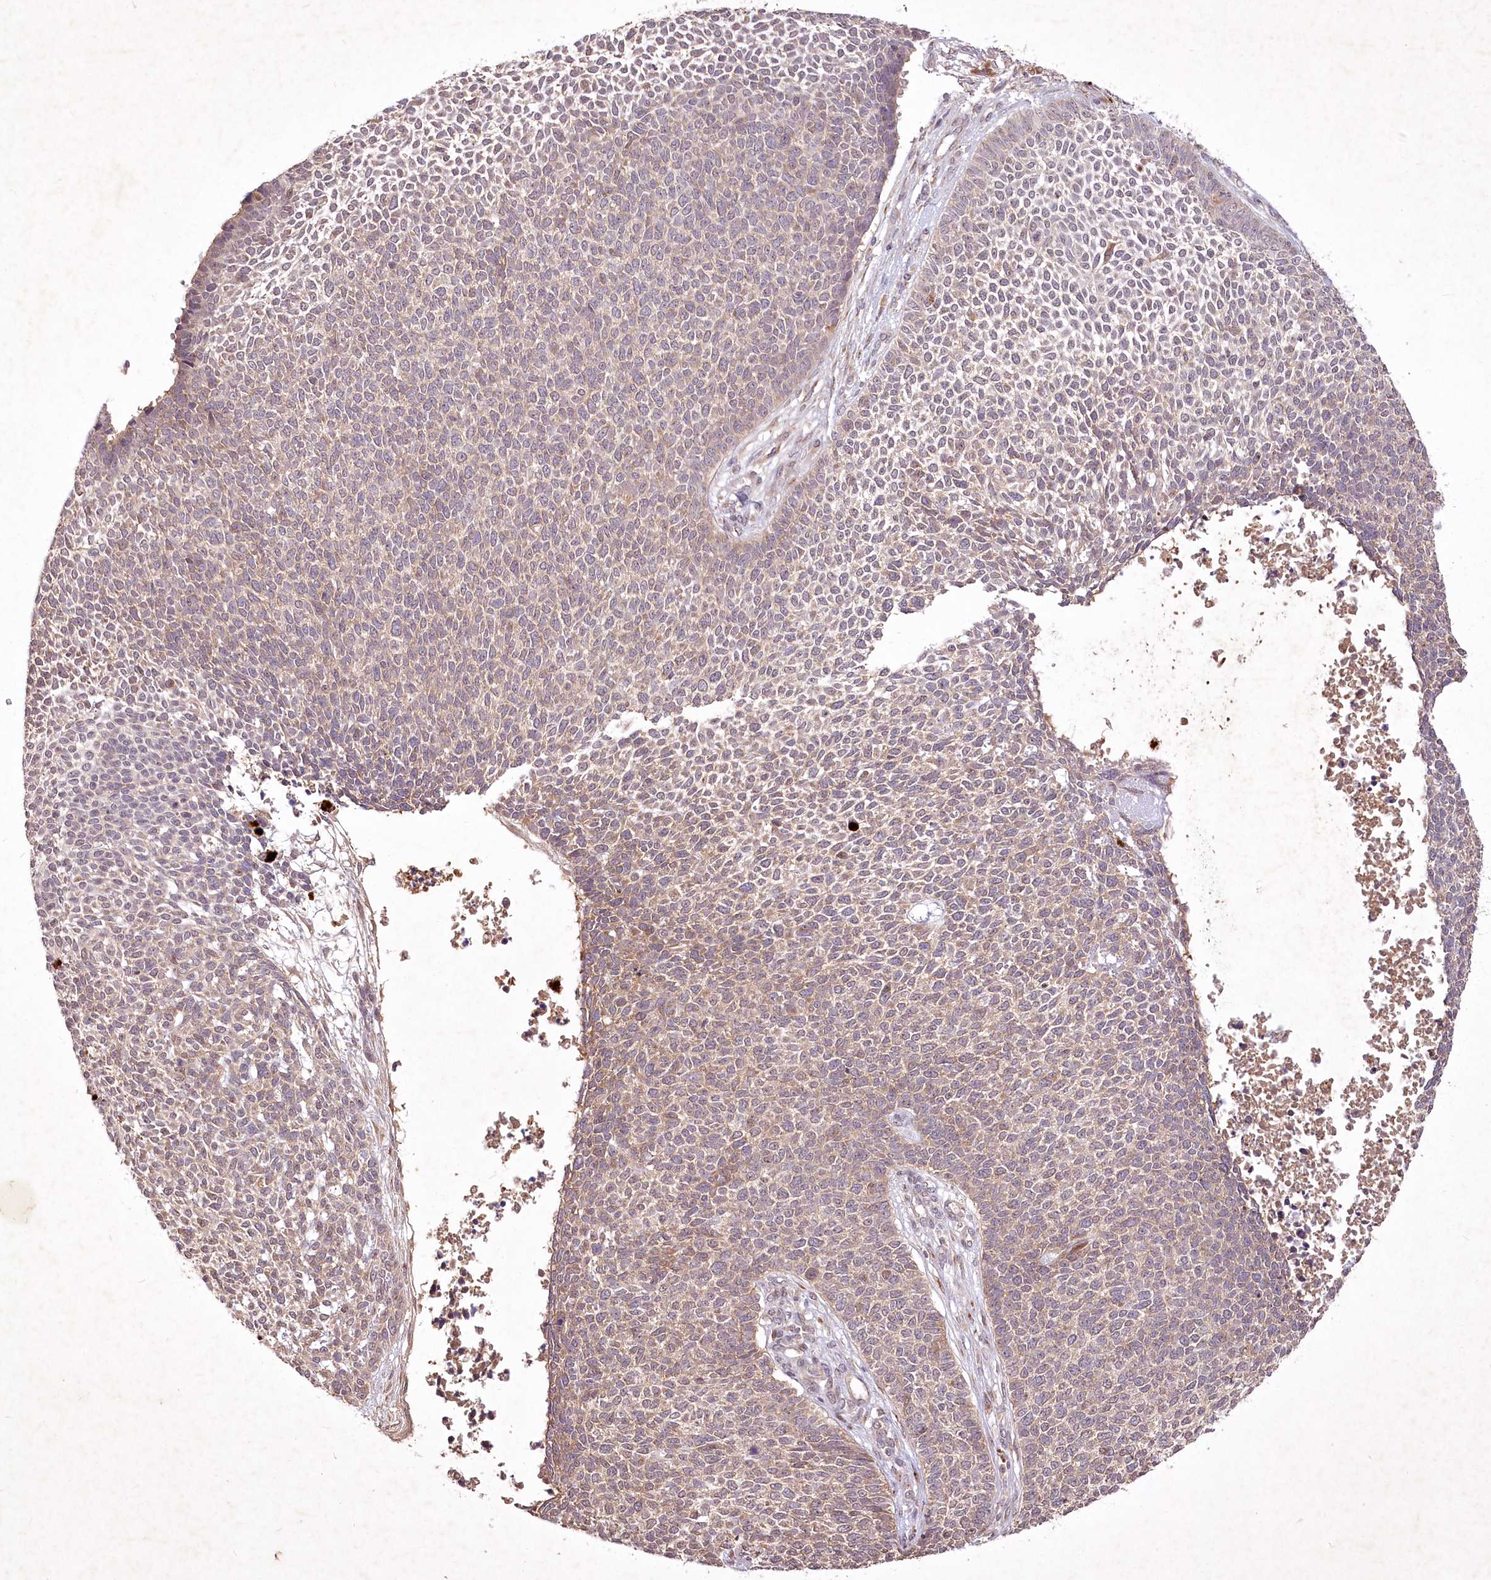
{"staining": {"intensity": "weak", "quantity": "25%-75%", "location": "cytoplasmic/membranous"}, "tissue": "skin cancer", "cell_type": "Tumor cells", "image_type": "cancer", "snomed": [{"axis": "morphology", "description": "Basal cell carcinoma"}, {"axis": "topography", "description": "Skin"}], "caption": "This micrograph reveals skin cancer stained with immunohistochemistry (IHC) to label a protein in brown. The cytoplasmic/membranous of tumor cells show weak positivity for the protein. Nuclei are counter-stained blue.", "gene": "IRAK1BP1", "patient": {"sex": "female", "age": 84}}